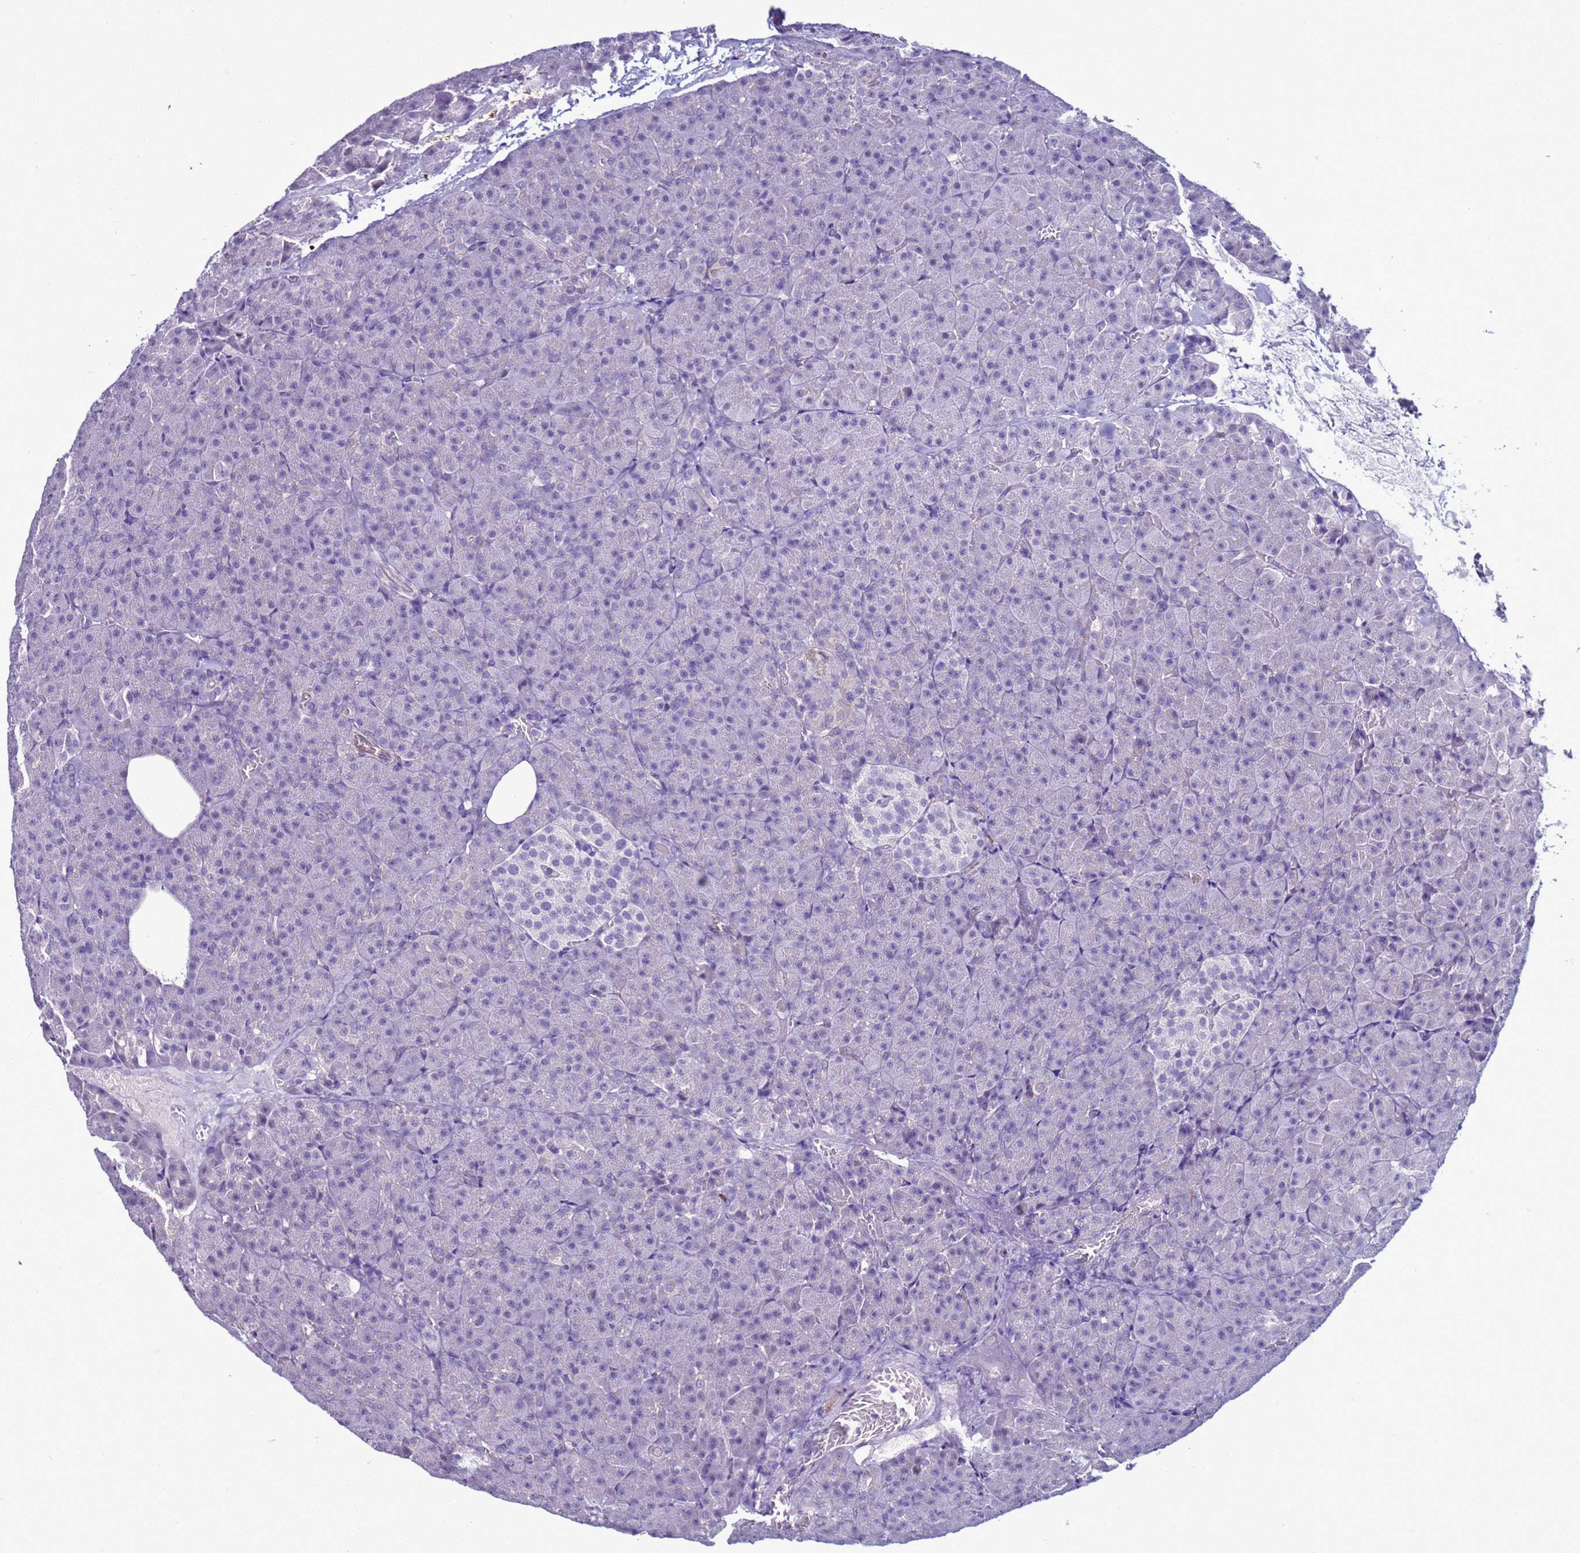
{"staining": {"intensity": "negative", "quantity": "none", "location": "none"}, "tissue": "pancreas", "cell_type": "Exocrine glandular cells", "image_type": "normal", "snomed": [{"axis": "morphology", "description": "Normal tissue, NOS"}, {"axis": "topography", "description": "Pancreas"}], "caption": "The histopathology image exhibits no staining of exocrine glandular cells in unremarkable pancreas. (DAB (3,3'-diaminobenzidine) immunohistochemistry with hematoxylin counter stain).", "gene": "LRRC10B", "patient": {"sex": "female", "age": 74}}